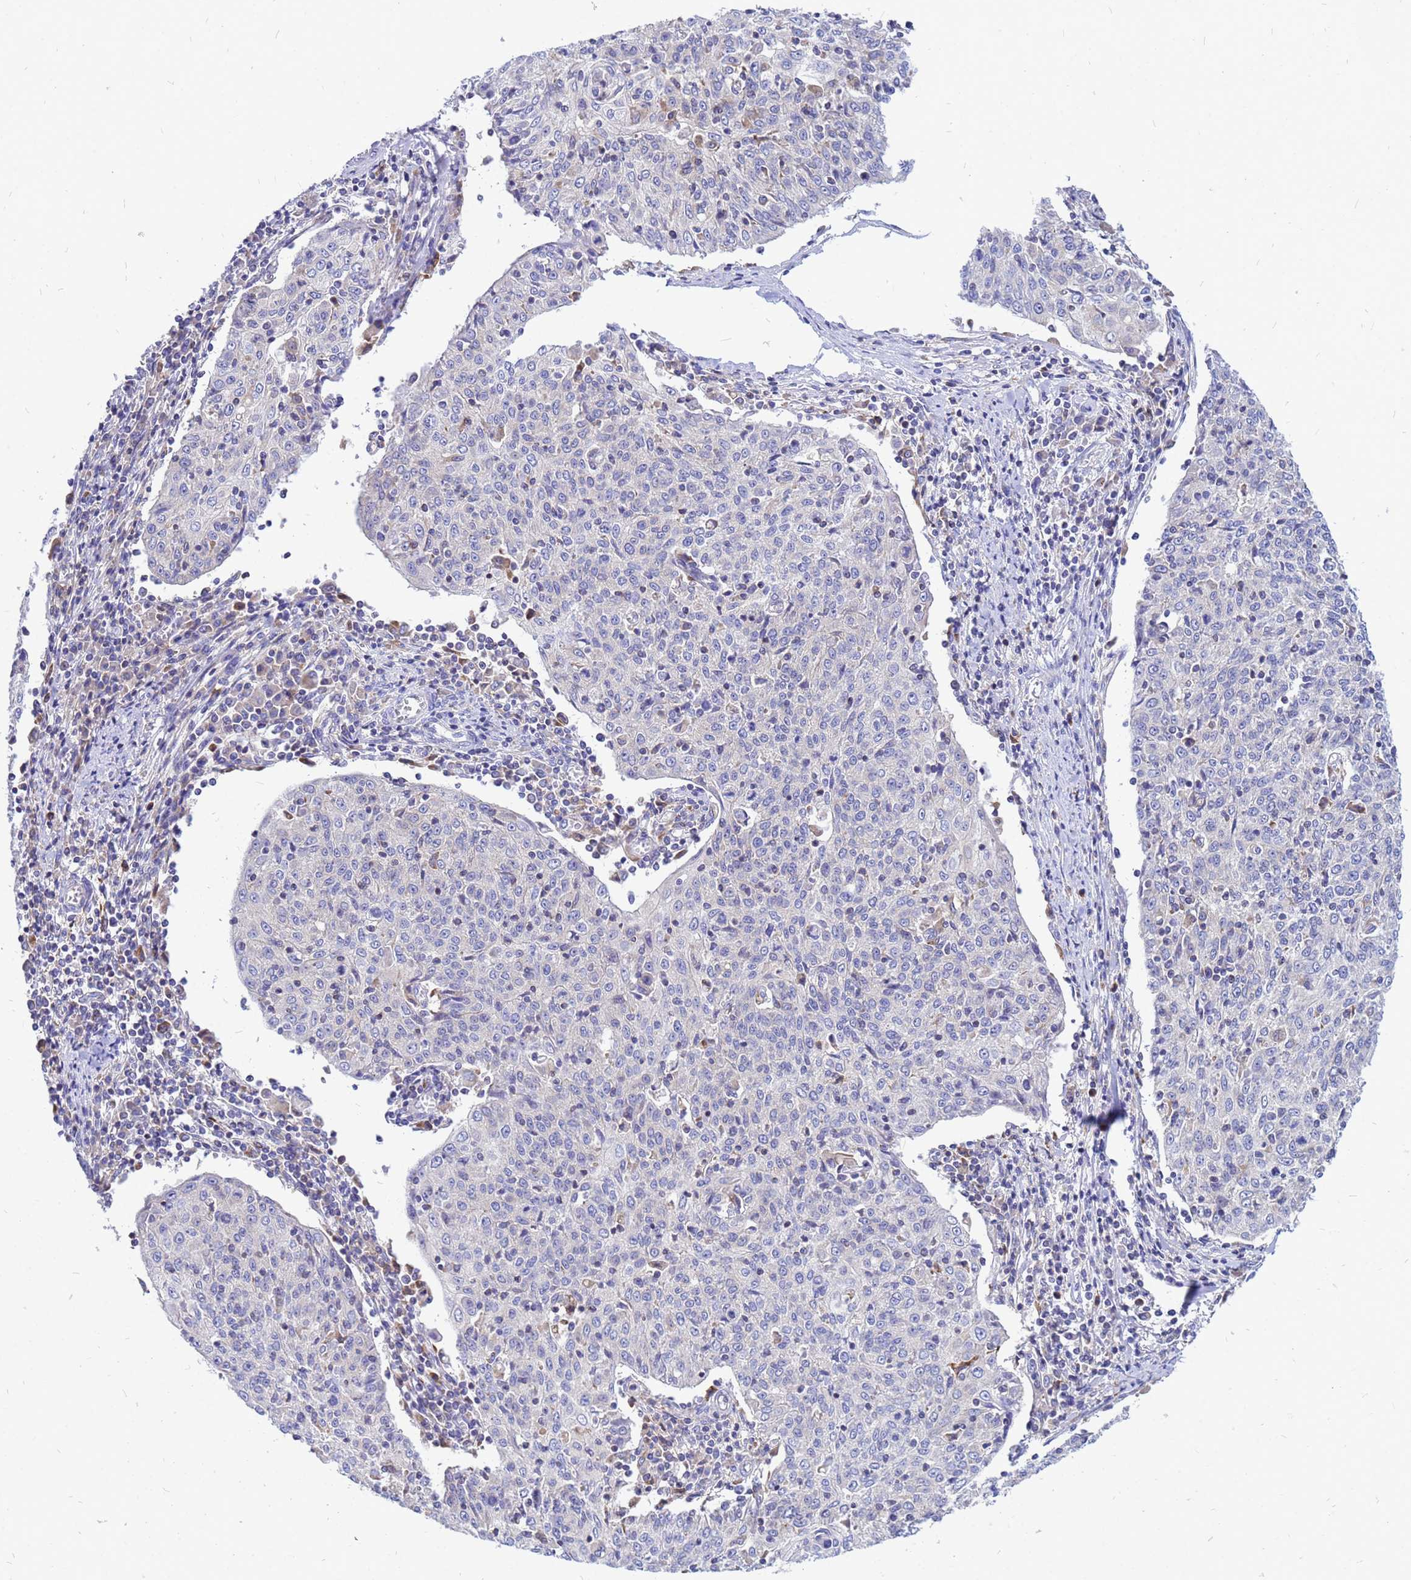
{"staining": {"intensity": "negative", "quantity": "none", "location": "none"}, "tissue": "cervical cancer", "cell_type": "Tumor cells", "image_type": "cancer", "snomed": [{"axis": "morphology", "description": "Squamous cell carcinoma, NOS"}, {"axis": "topography", "description": "Cervix"}], "caption": "There is no significant positivity in tumor cells of cervical cancer (squamous cell carcinoma). The staining was performed using DAB to visualize the protein expression in brown, while the nuclei were stained in blue with hematoxylin (Magnification: 20x).", "gene": "FHIP1A", "patient": {"sex": "female", "age": 48}}